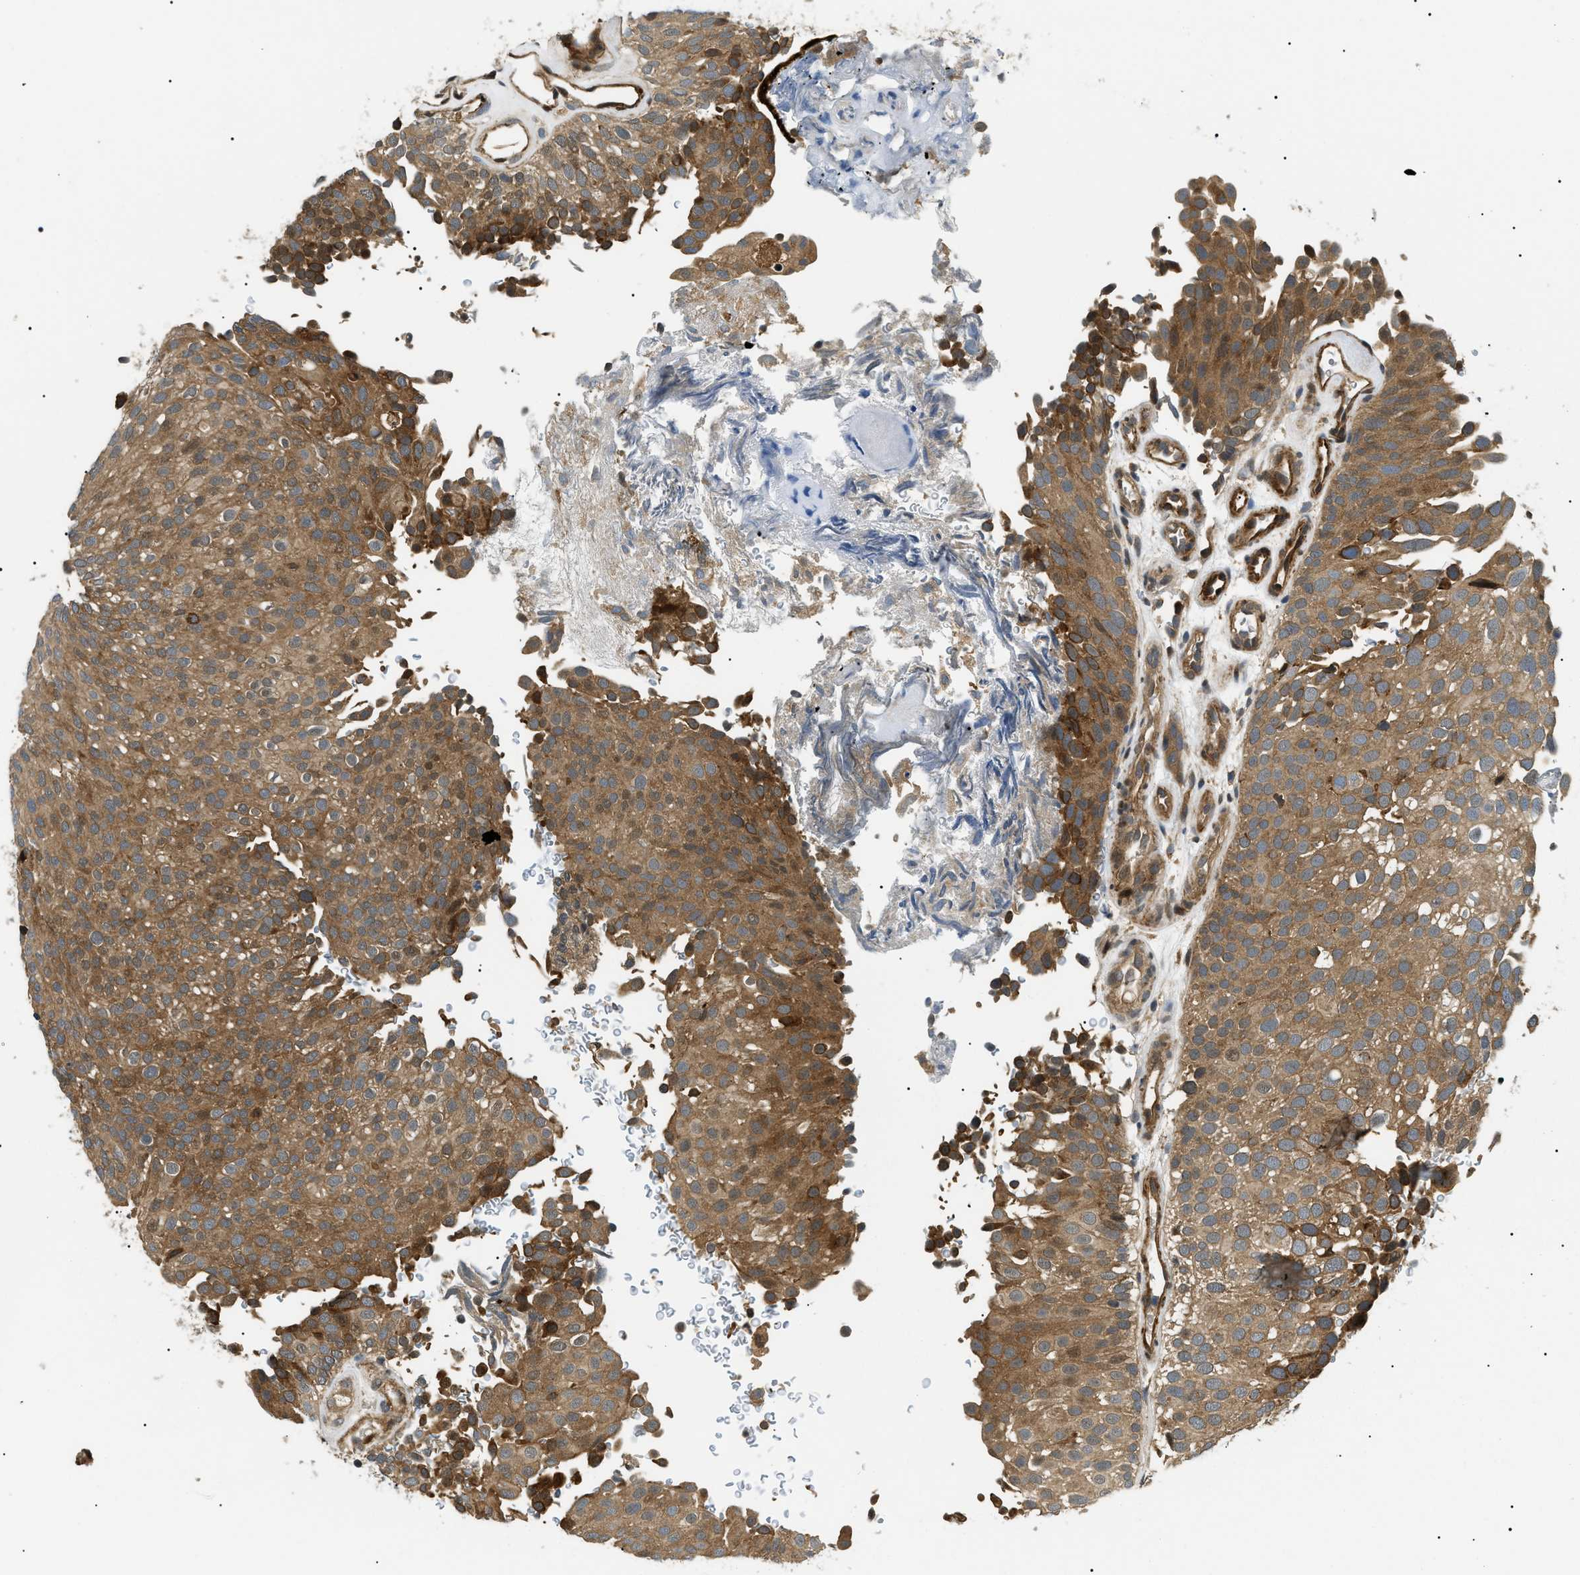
{"staining": {"intensity": "moderate", "quantity": ">75%", "location": "cytoplasmic/membranous"}, "tissue": "urothelial cancer", "cell_type": "Tumor cells", "image_type": "cancer", "snomed": [{"axis": "morphology", "description": "Urothelial carcinoma, Low grade"}, {"axis": "topography", "description": "Urinary bladder"}], "caption": "Human urothelial cancer stained for a protein (brown) exhibits moderate cytoplasmic/membranous positive expression in approximately >75% of tumor cells.", "gene": "ATP6AP1", "patient": {"sex": "male", "age": 78}}